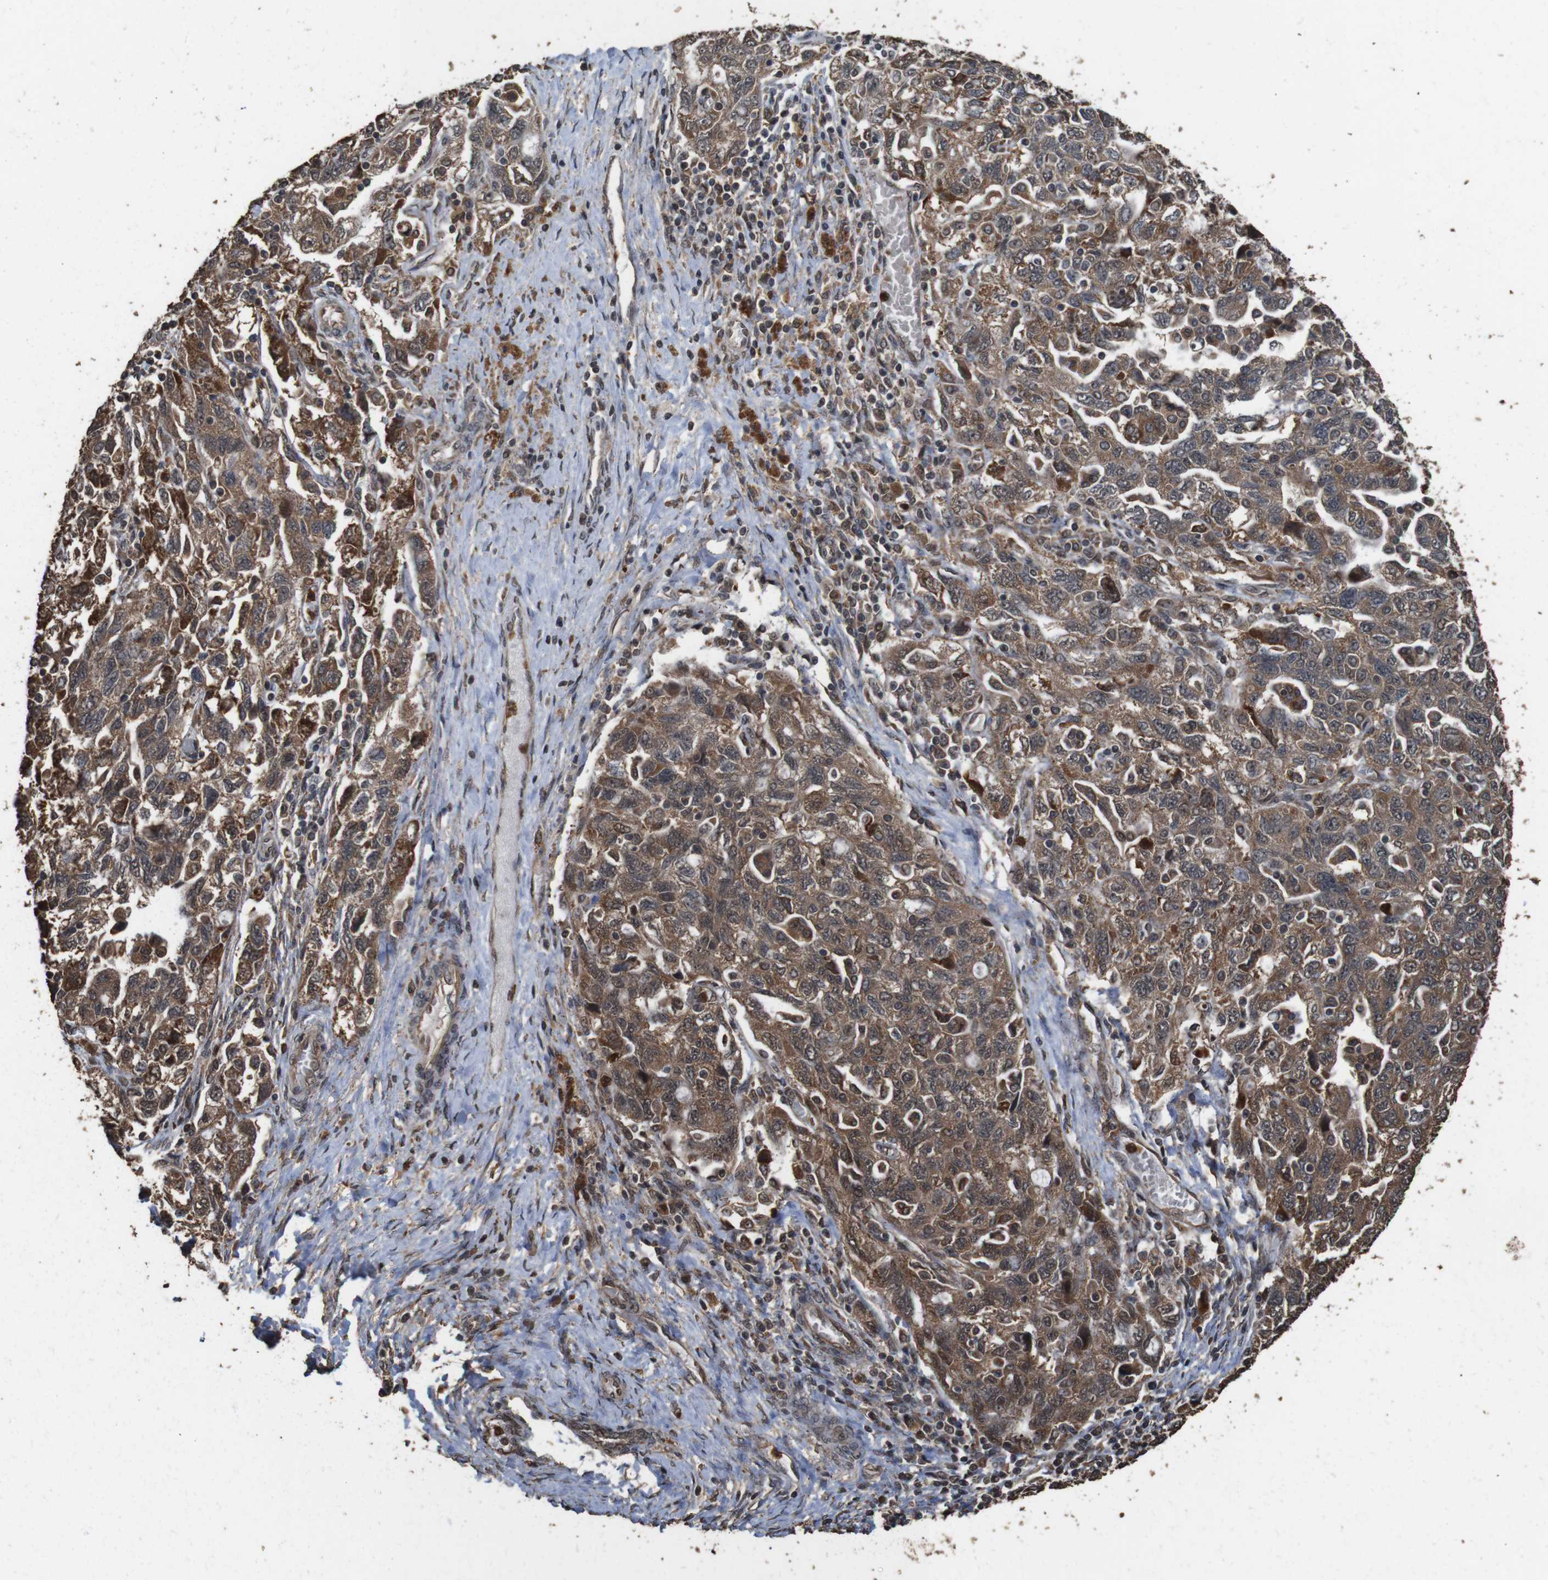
{"staining": {"intensity": "moderate", "quantity": ">75%", "location": "cytoplasmic/membranous"}, "tissue": "ovarian cancer", "cell_type": "Tumor cells", "image_type": "cancer", "snomed": [{"axis": "morphology", "description": "Carcinoma, NOS"}, {"axis": "morphology", "description": "Cystadenocarcinoma, serous, NOS"}, {"axis": "topography", "description": "Ovary"}], "caption": "Ovarian cancer was stained to show a protein in brown. There is medium levels of moderate cytoplasmic/membranous positivity in approximately >75% of tumor cells.", "gene": "RRAS2", "patient": {"sex": "female", "age": 69}}